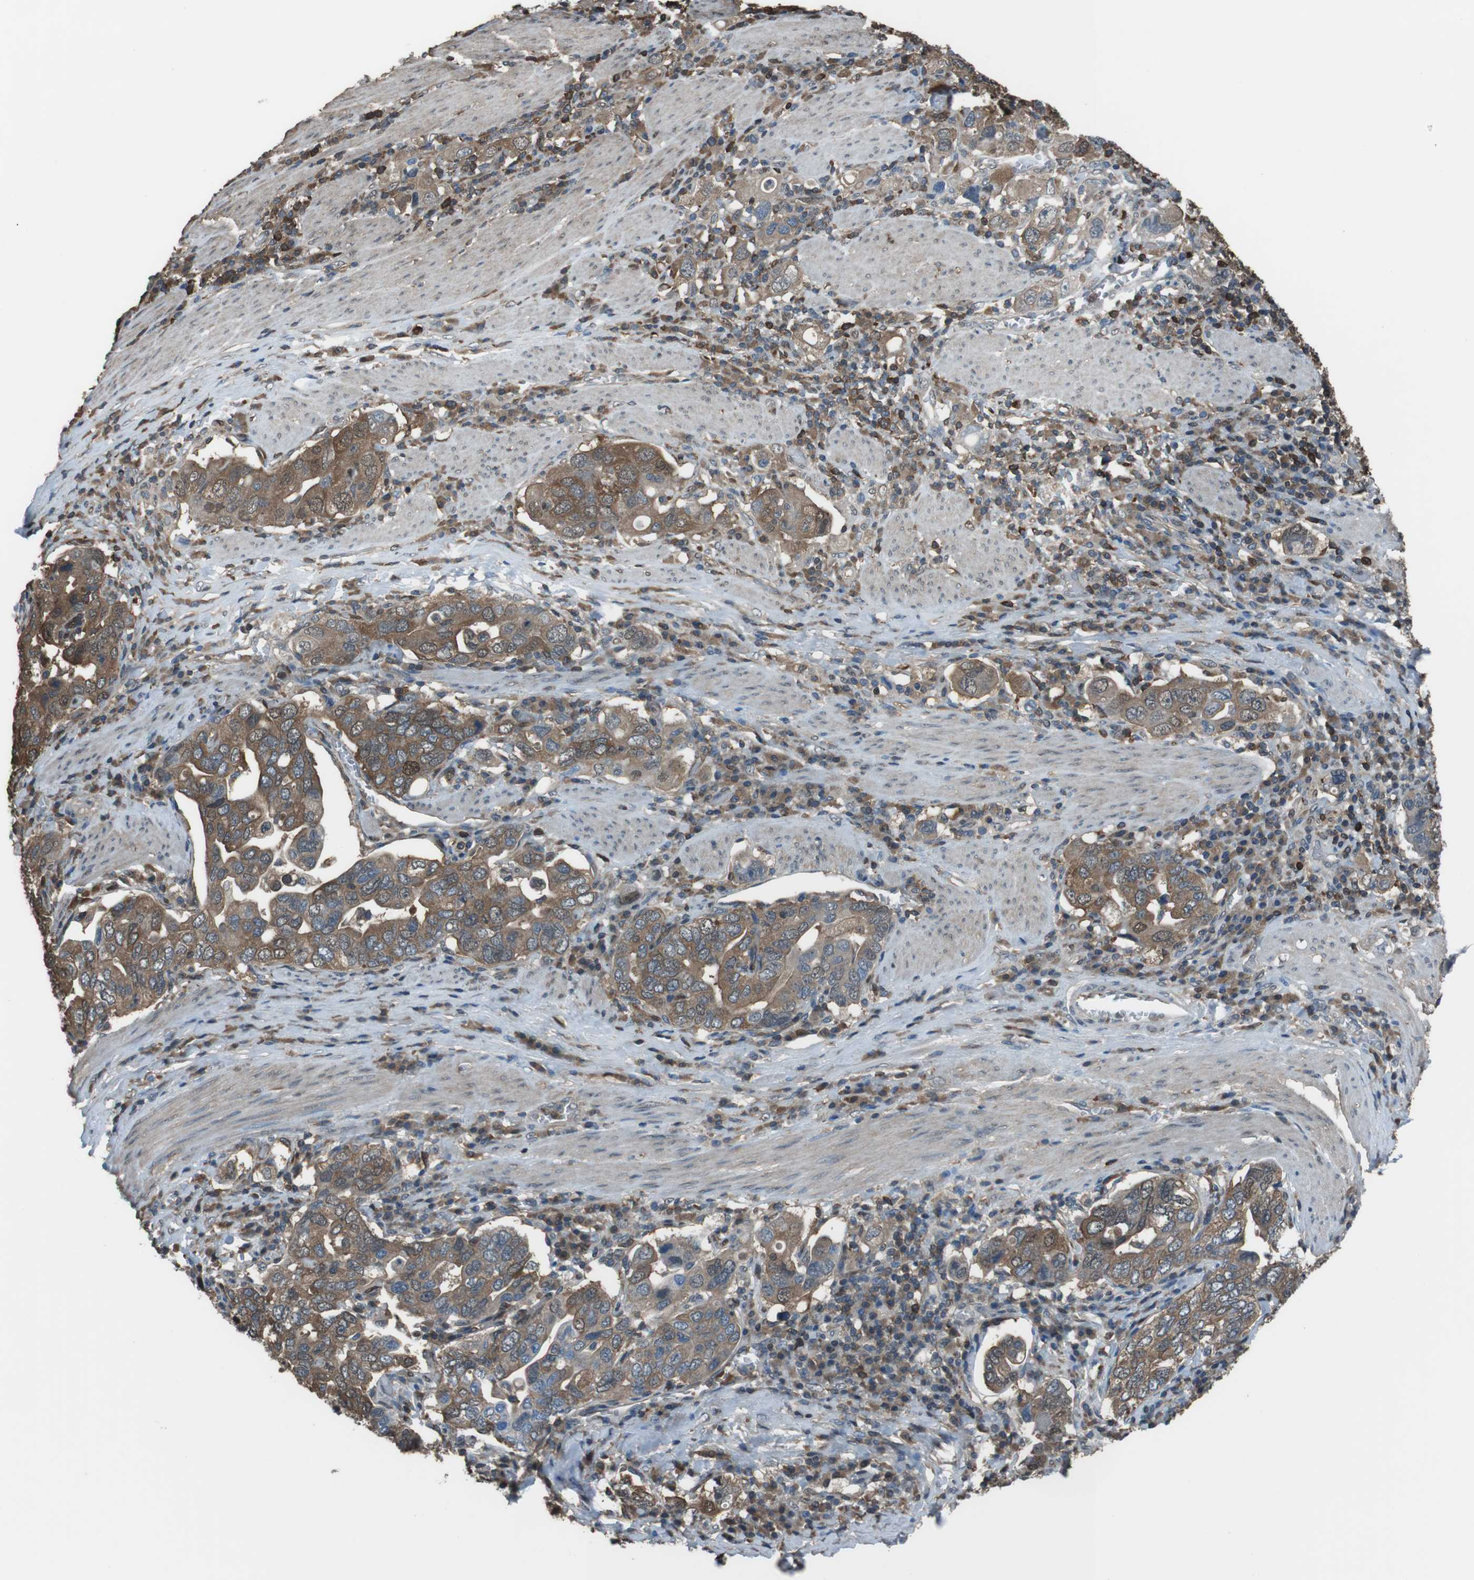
{"staining": {"intensity": "moderate", "quantity": ">75%", "location": "cytoplasmic/membranous,nuclear"}, "tissue": "stomach cancer", "cell_type": "Tumor cells", "image_type": "cancer", "snomed": [{"axis": "morphology", "description": "Adenocarcinoma, NOS"}, {"axis": "topography", "description": "Stomach, upper"}], "caption": "Immunohistochemical staining of human adenocarcinoma (stomach) shows medium levels of moderate cytoplasmic/membranous and nuclear expression in approximately >75% of tumor cells. (Brightfield microscopy of DAB IHC at high magnification).", "gene": "TWSG1", "patient": {"sex": "male", "age": 62}}